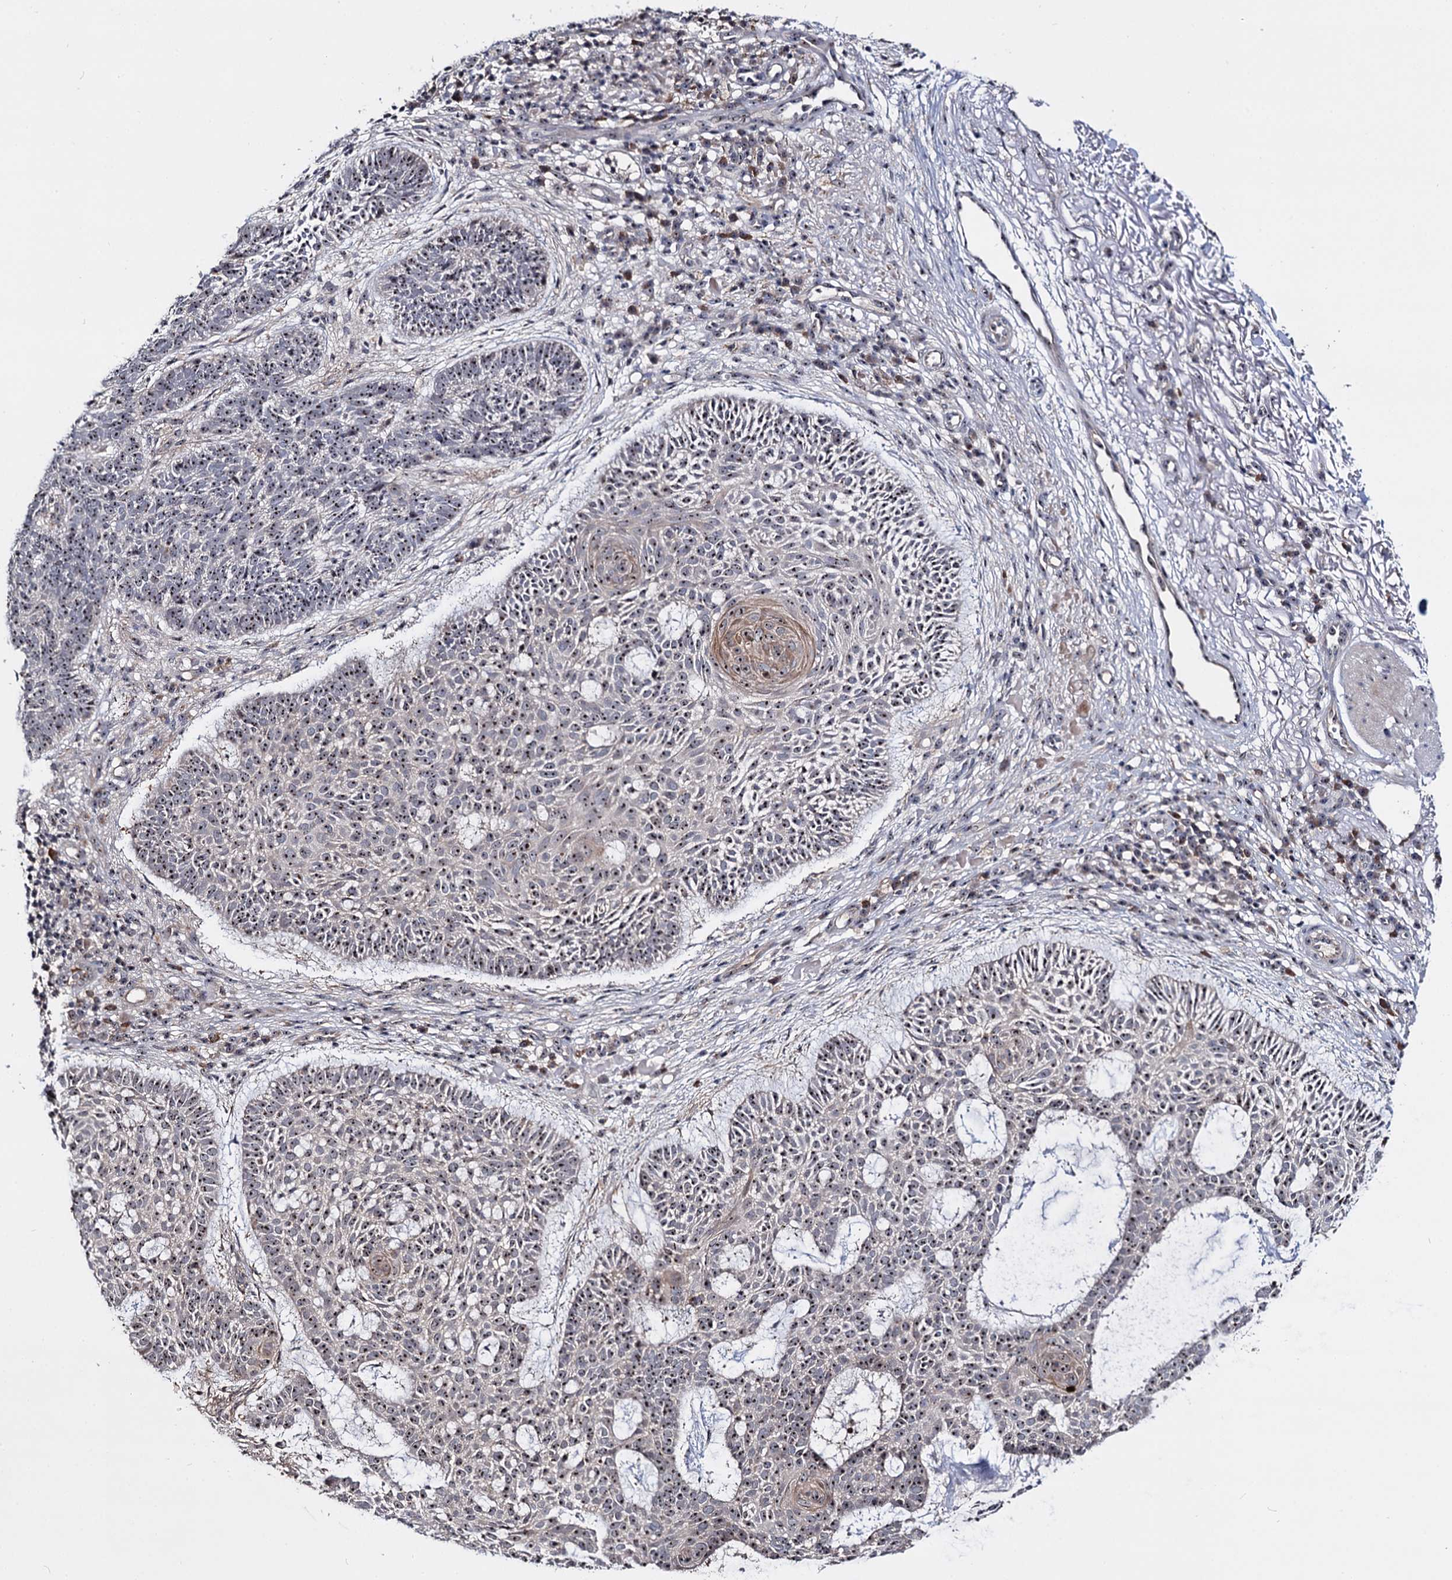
{"staining": {"intensity": "moderate", "quantity": ">75%", "location": "nuclear"}, "tissue": "skin cancer", "cell_type": "Tumor cells", "image_type": "cancer", "snomed": [{"axis": "morphology", "description": "Basal cell carcinoma"}, {"axis": "topography", "description": "Skin"}], "caption": "The image demonstrates staining of skin cancer (basal cell carcinoma), revealing moderate nuclear protein positivity (brown color) within tumor cells.", "gene": "SUPT20H", "patient": {"sex": "male", "age": 85}}